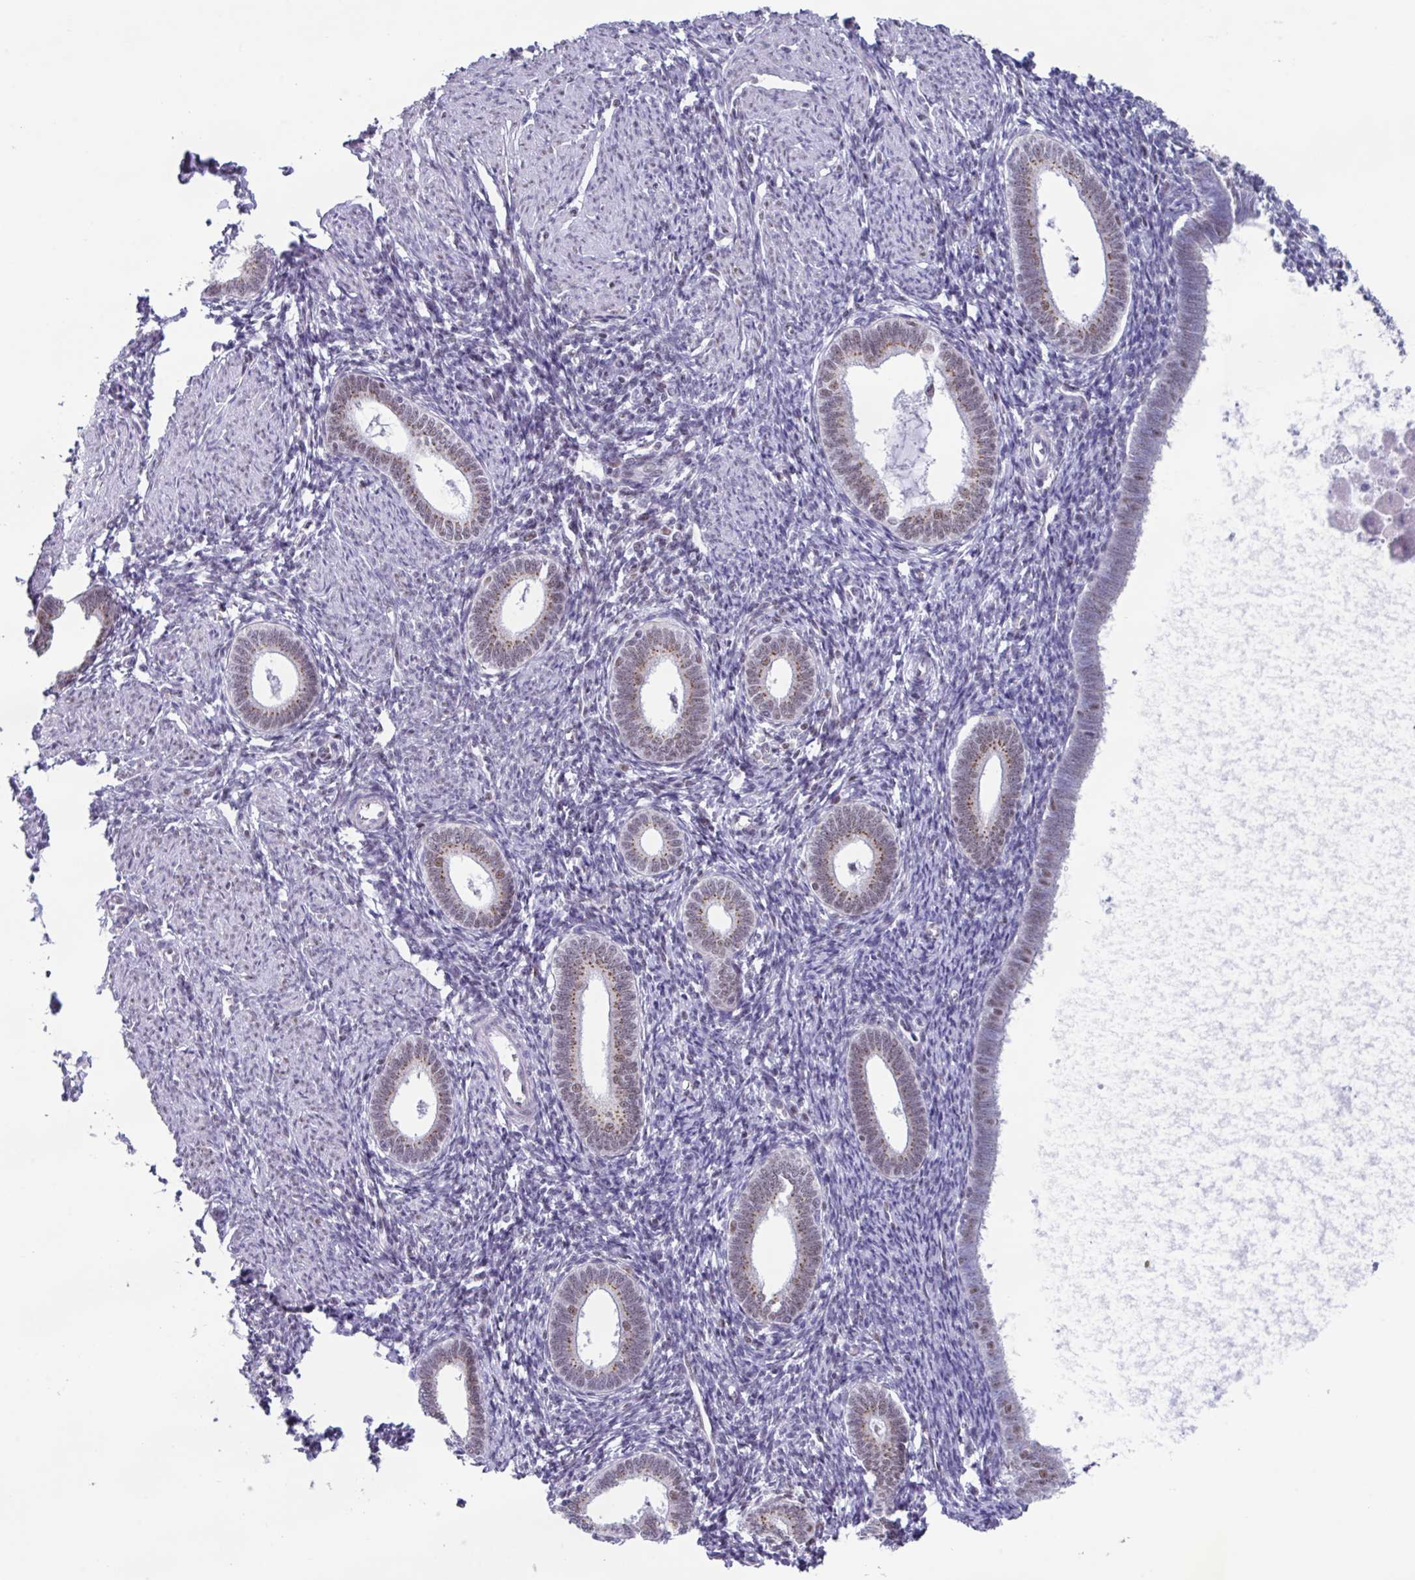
{"staining": {"intensity": "weak", "quantity": "<25%", "location": "nuclear"}, "tissue": "endometrium", "cell_type": "Cells in endometrial stroma", "image_type": "normal", "snomed": [{"axis": "morphology", "description": "Normal tissue, NOS"}, {"axis": "topography", "description": "Endometrium"}], "caption": "This photomicrograph is of benign endometrium stained with IHC to label a protein in brown with the nuclei are counter-stained blue. There is no positivity in cells in endometrial stroma.", "gene": "PUF60", "patient": {"sex": "female", "age": 41}}